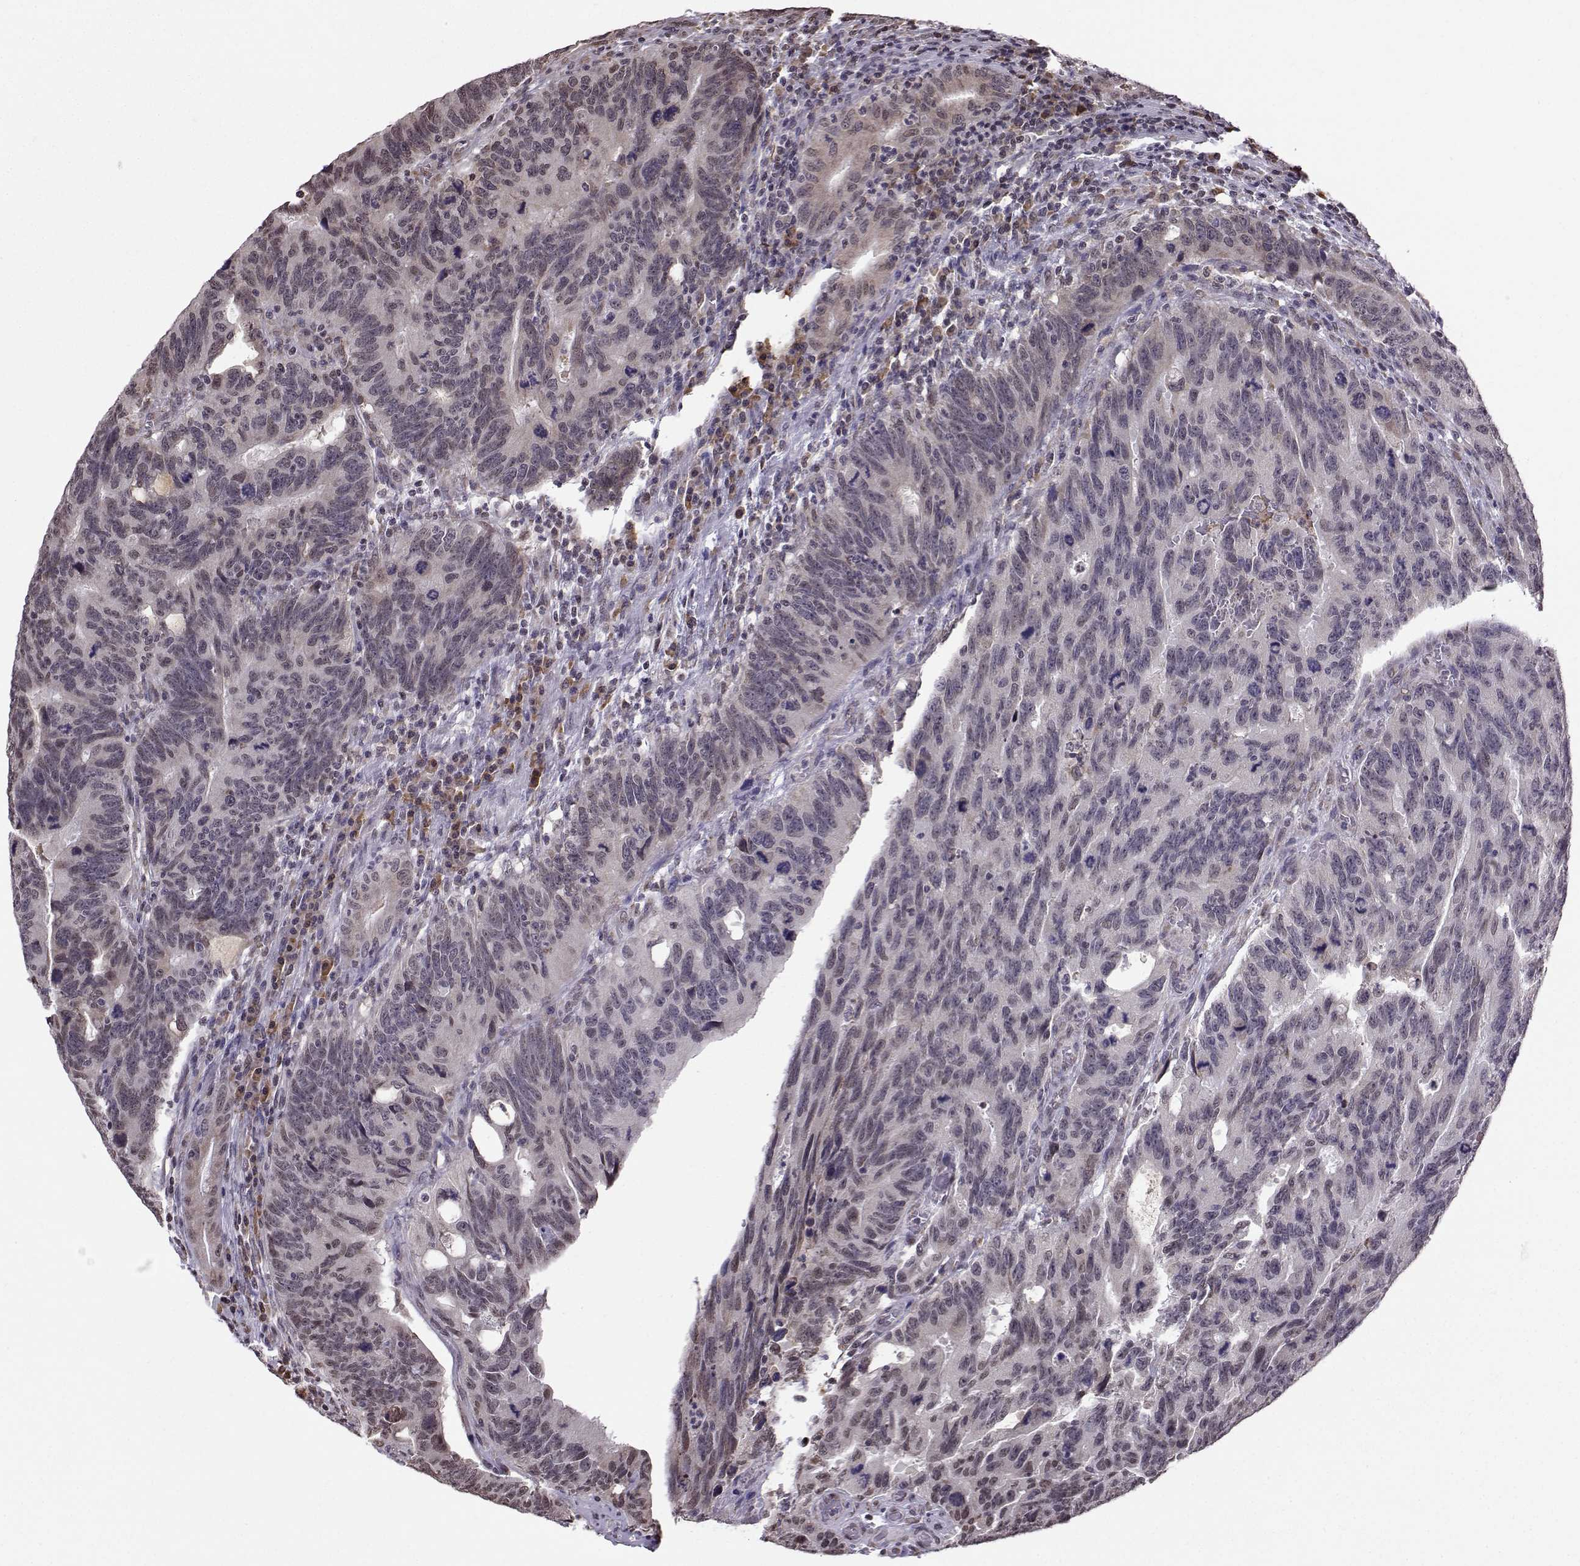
{"staining": {"intensity": "negative", "quantity": "none", "location": "none"}, "tissue": "colorectal cancer", "cell_type": "Tumor cells", "image_type": "cancer", "snomed": [{"axis": "morphology", "description": "Adenocarcinoma, NOS"}, {"axis": "topography", "description": "Colon"}], "caption": "Micrograph shows no significant protein expression in tumor cells of adenocarcinoma (colorectal). Nuclei are stained in blue.", "gene": "EZH1", "patient": {"sex": "female", "age": 77}}